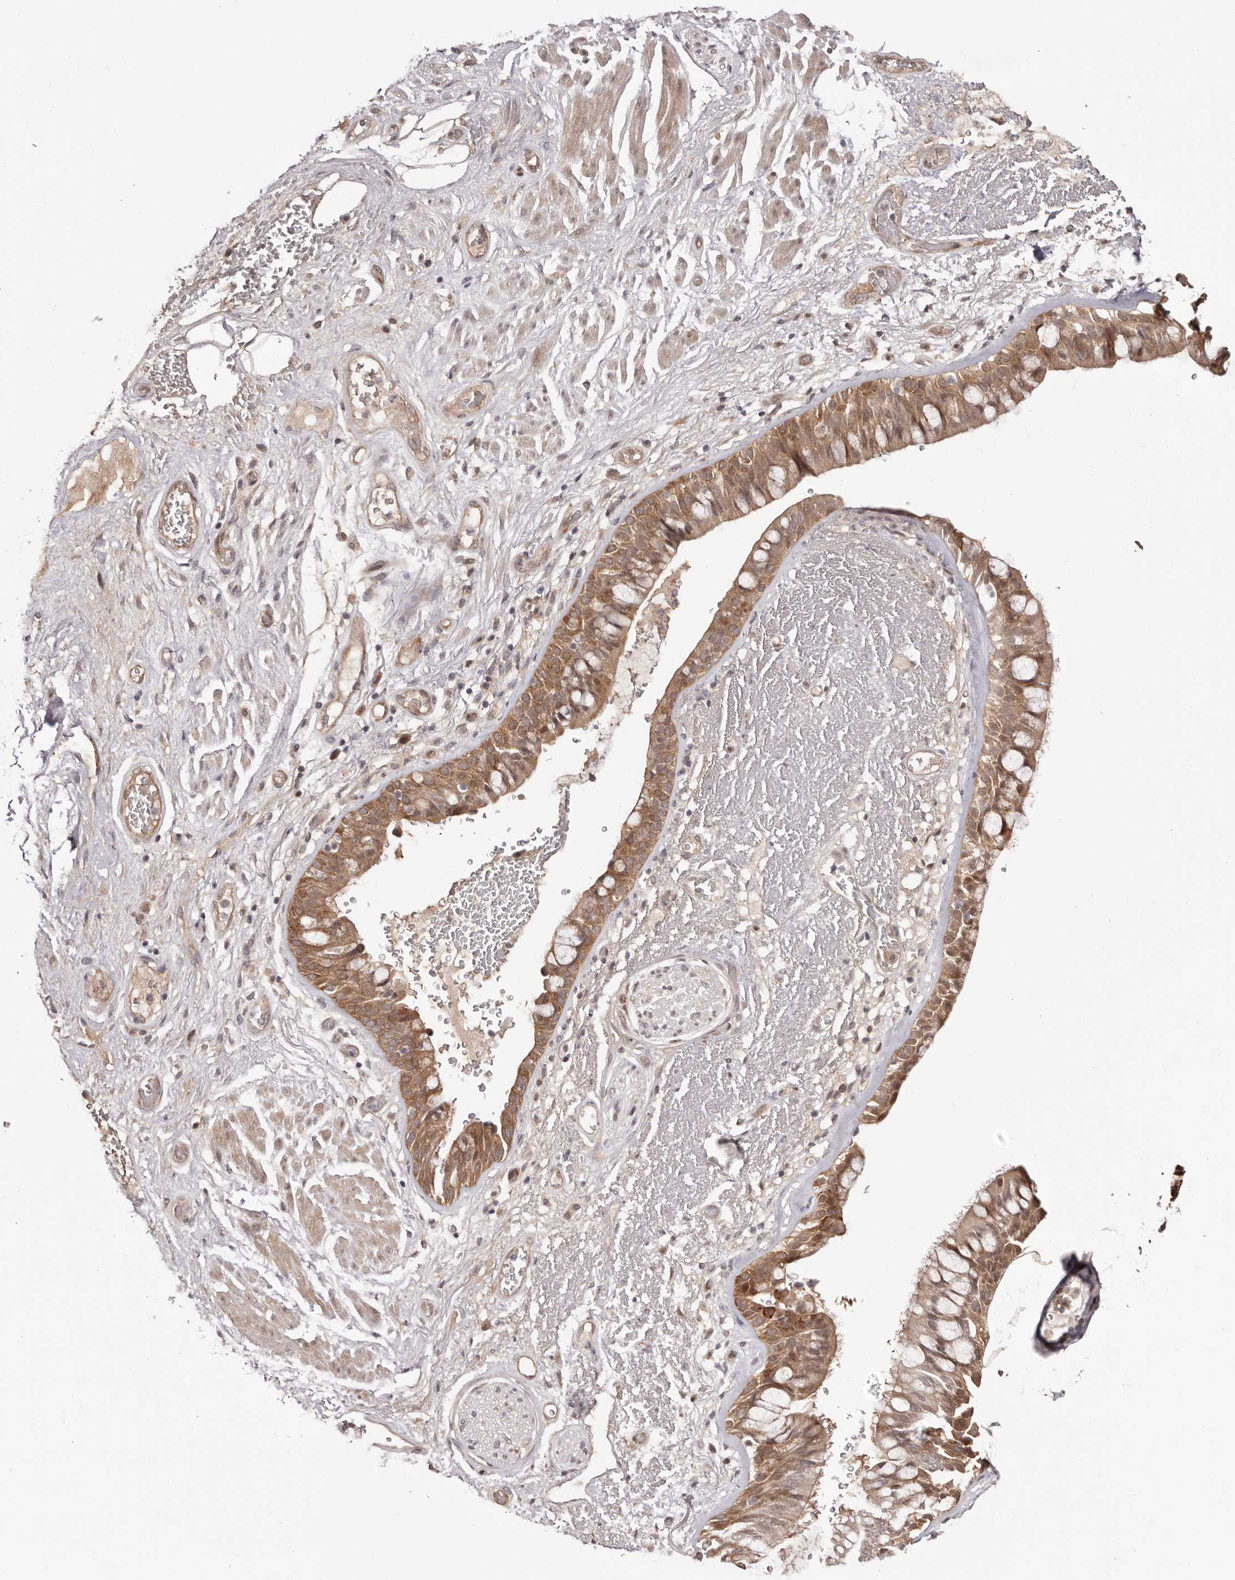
{"staining": {"intensity": "moderate", "quantity": "25%-75%", "location": "cytoplasmic/membranous"}, "tissue": "bronchus", "cell_type": "Respiratory epithelial cells", "image_type": "normal", "snomed": [{"axis": "morphology", "description": "Normal tissue, NOS"}, {"axis": "morphology", "description": "Squamous cell carcinoma, NOS"}, {"axis": "topography", "description": "Lymph node"}, {"axis": "topography", "description": "Bronchus"}, {"axis": "topography", "description": "Lung"}], "caption": "IHC (DAB (3,3'-diaminobenzidine)) staining of normal bronchus shows moderate cytoplasmic/membranous protein staining in approximately 25%-75% of respiratory epithelial cells.", "gene": "EGR3", "patient": {"sex": "male", "age": 66}}